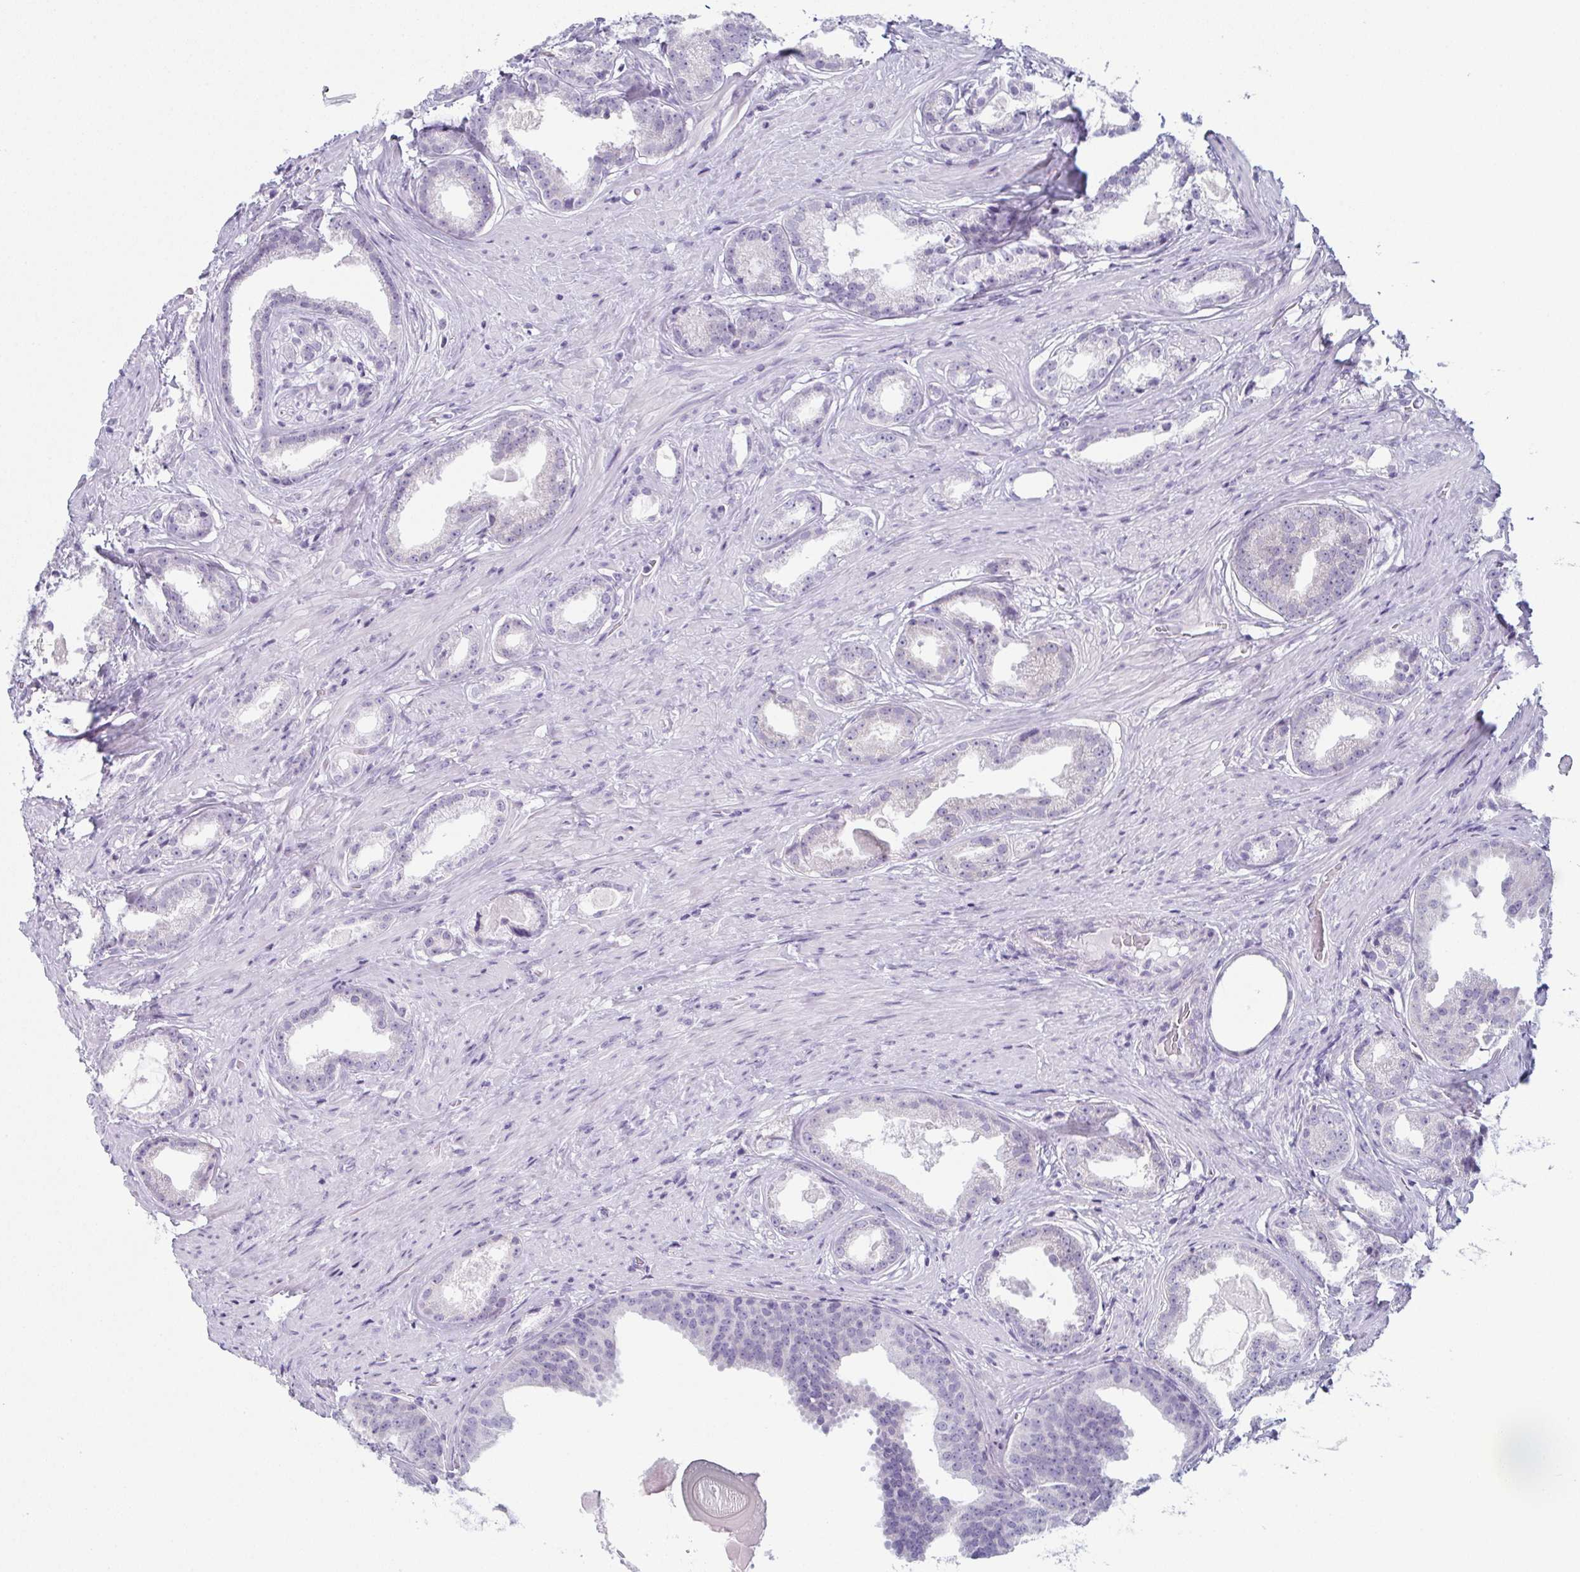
{"staining": {"intensity": "negative", "quantity": "none", "location": "none"}, "tissue": "prostate cancer", "cell_type": "Tumor cells", "image_type": "cancer", "snomed": [{"axis": "morphology", "description": "Adenocarcinoma, Low grade"}, {"axis": "topography", "description": "Prostate"}], "caption": "A histopathology image of human prostate cancer (low-grade adenocarcinoma) is negative for staining in tumor cells.", "gene": "ENKUR", "patient": {"sex": "male", "age": 65}}